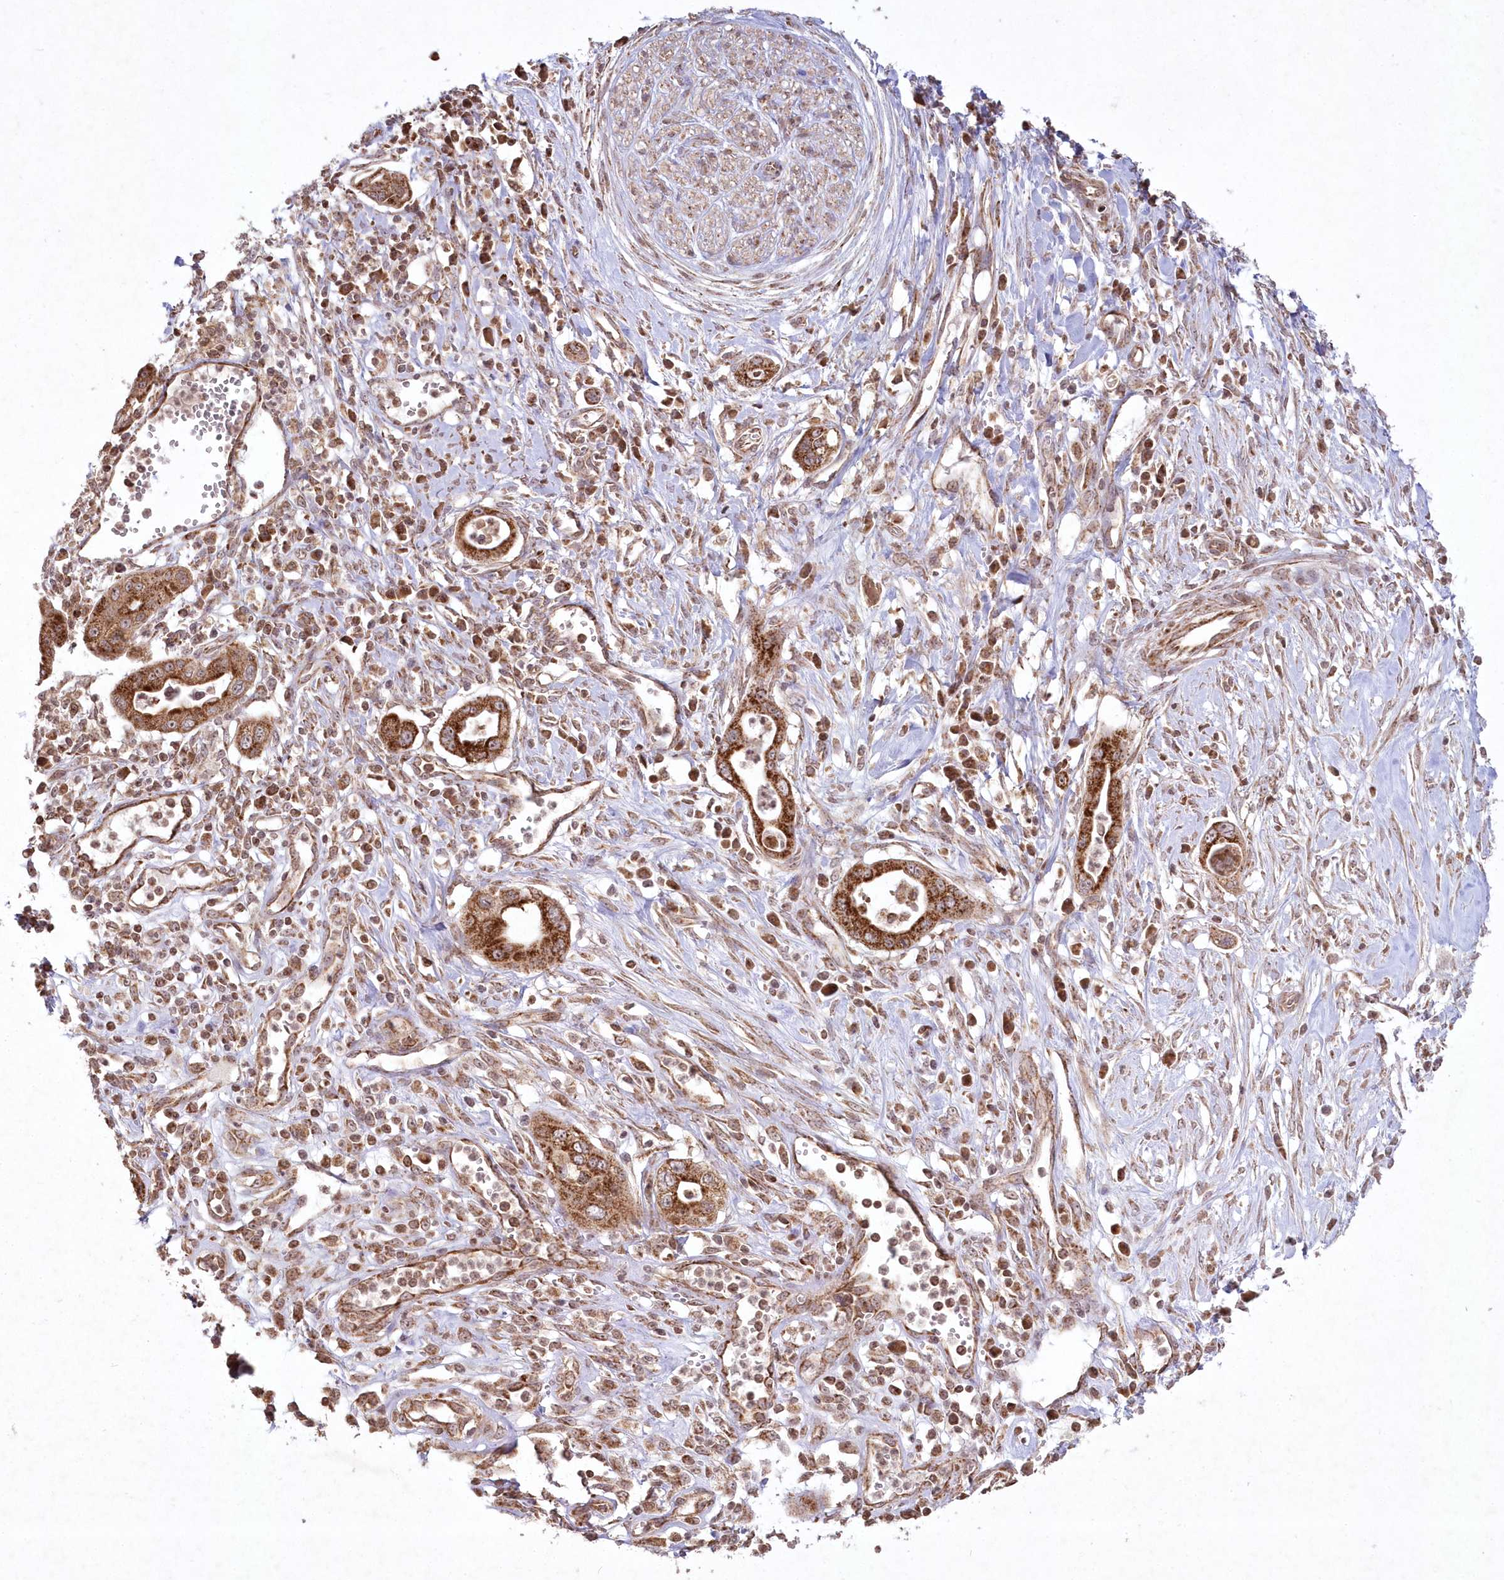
{"staining": {"intensity": "strong", "quantity": ">75%", "location": "cytoplasmic/membranous"}, "tissue": "pancreatic cancer", "cell_type": "Tumor cells", "image_type": "cancer", "snomed": [{"axis": "morphology", "description": "Adenocarcinoma, NOS"}, {"axis": "topography", "description": "Pancreas"}], "caption": "The image shows immunohistochemical staining of pancreatic cancer. There is strong cytoplasmic/membranous positivity is seen in about >75% of tumor cells.", "gene": "LRPPRC", "patient": {"sex": "male", "age": 68}}